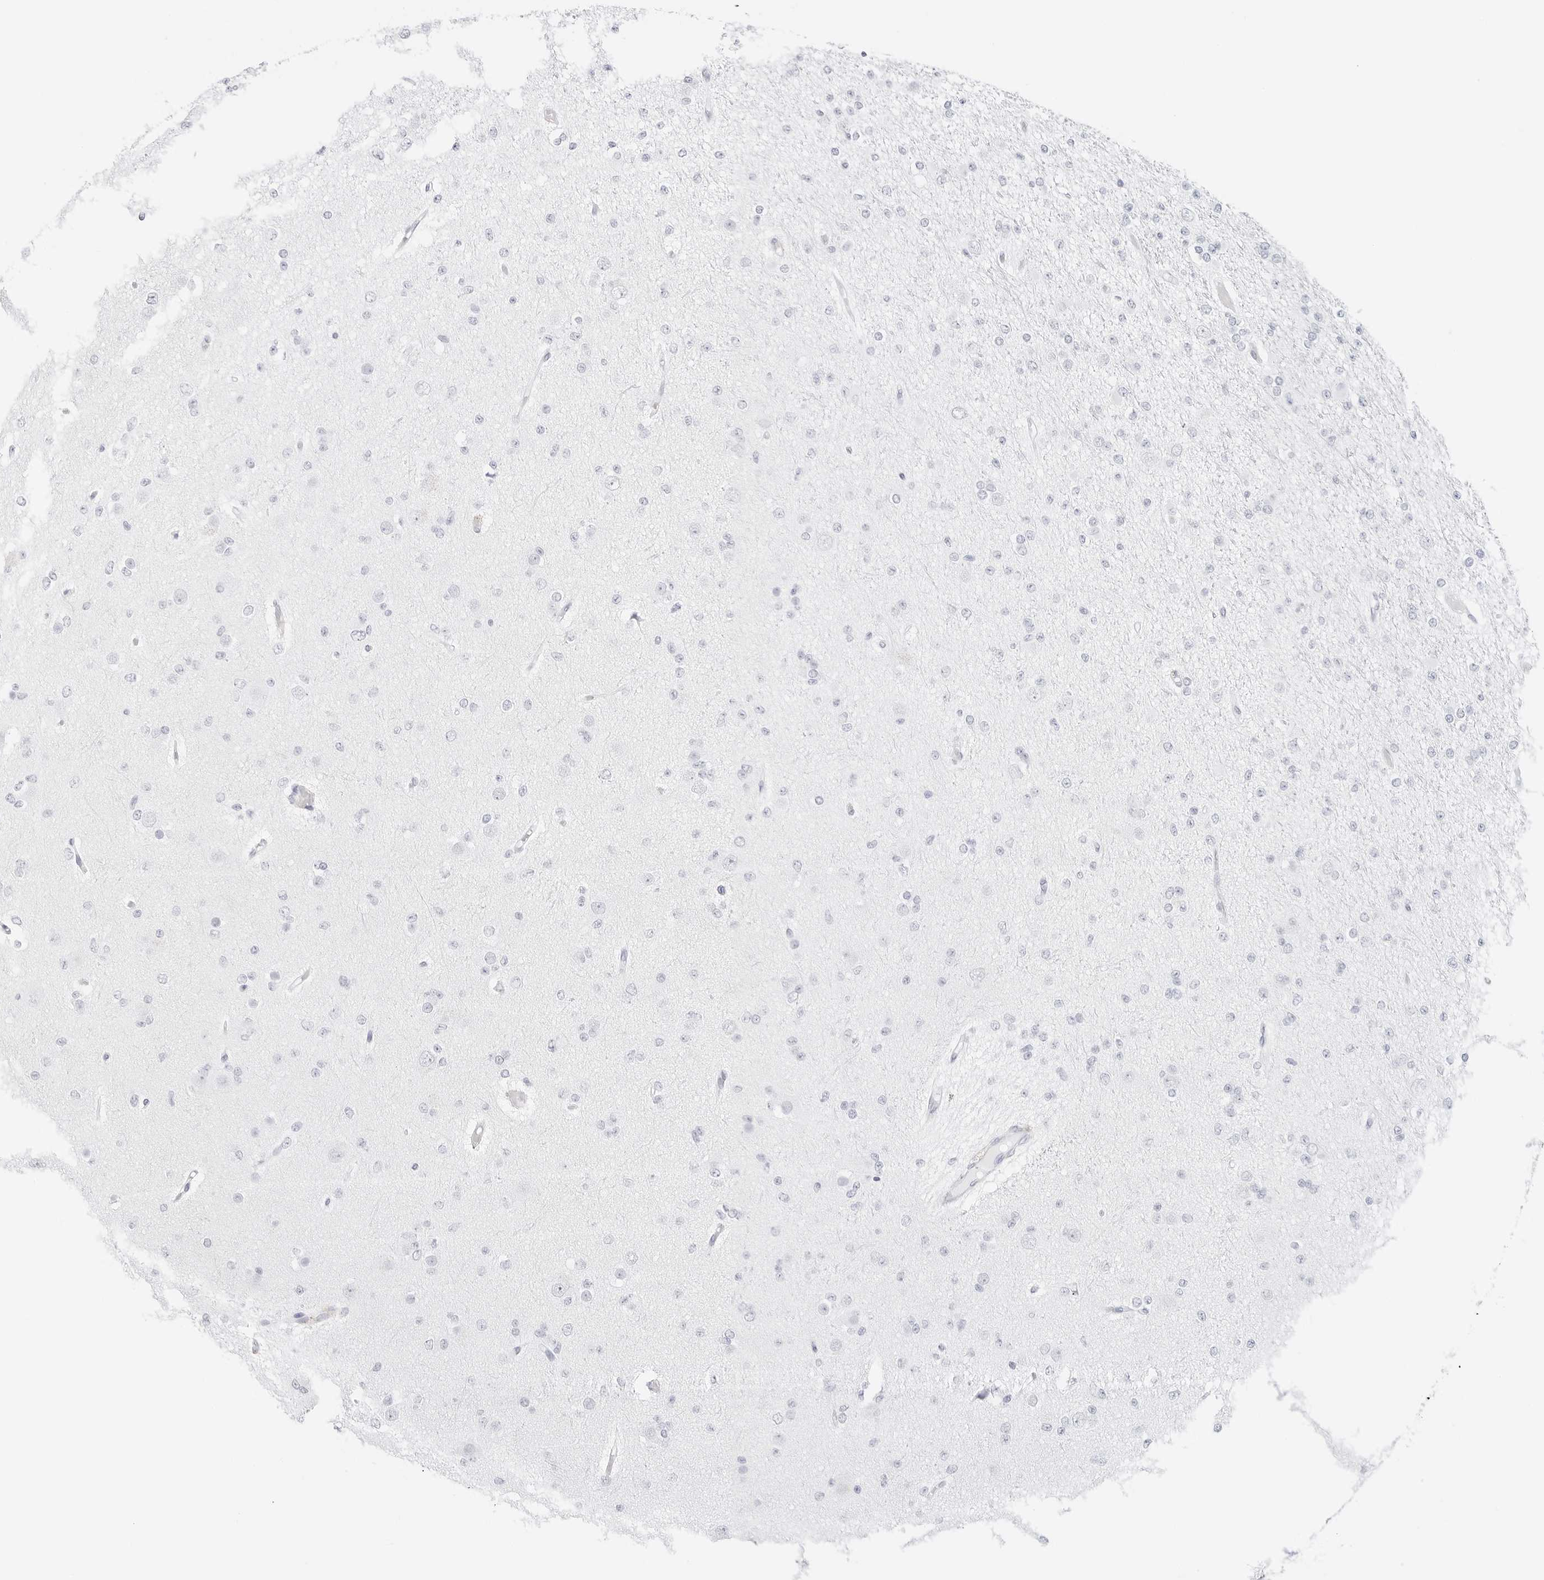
{"staining": {"intensity": "negative", "quantity": "none", "location": "none"}, "tissue": "glioma", "cell_type": "Tumor cells", "image_type": "cancer", "snomed": [{"axis": "morphology", "description": "Glioma, malignant, Low grade"}, {"axis": "topography", "description": "Brain"}], "caption": "Protein analysis of low-grade glioma (malignant) shows no significant expression in tumor cells.", "gene": "TFF2", "patient": {"sex": "female", "age": 22}}